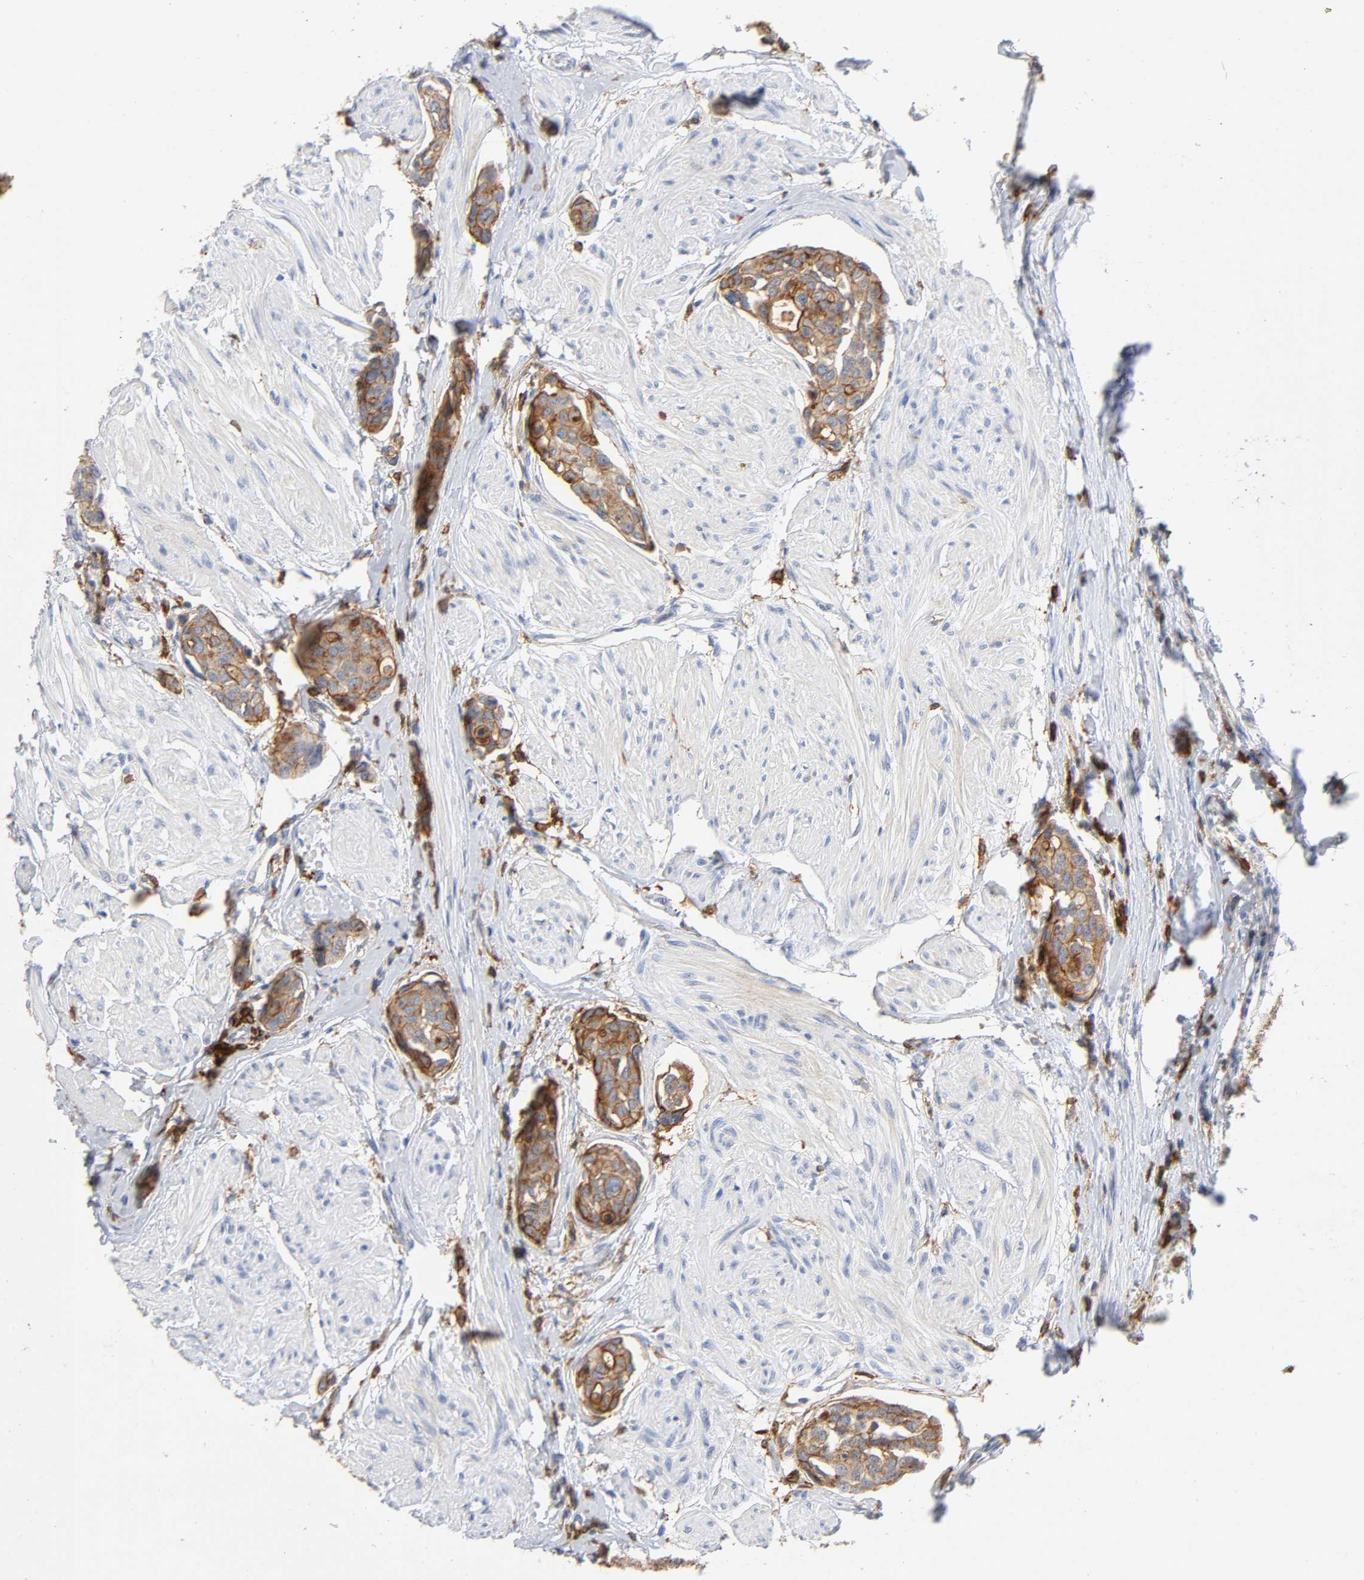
{"staining": {"intensity": "moderate", "quantity": ">75%", "location": "cytoplasmic/membranous"}, "tissue": "urothelial cancer", "cell_type": "Tumor cells", "image_type": "cancer", "snomed": [{"axis": "morphology", "description": "Urothelial carcinoma, High grade"}, {"axis": "topography", "description": "Urinary bladder"}], "caption": "The micrograph reveals a brown stain indicating the presence of a protein in the cytoplasmic/membranous of tumor cells in urothelial carcinoma (high-grade).", "gene": "LYN", "patient": {"sex": "male", "age": 78}}